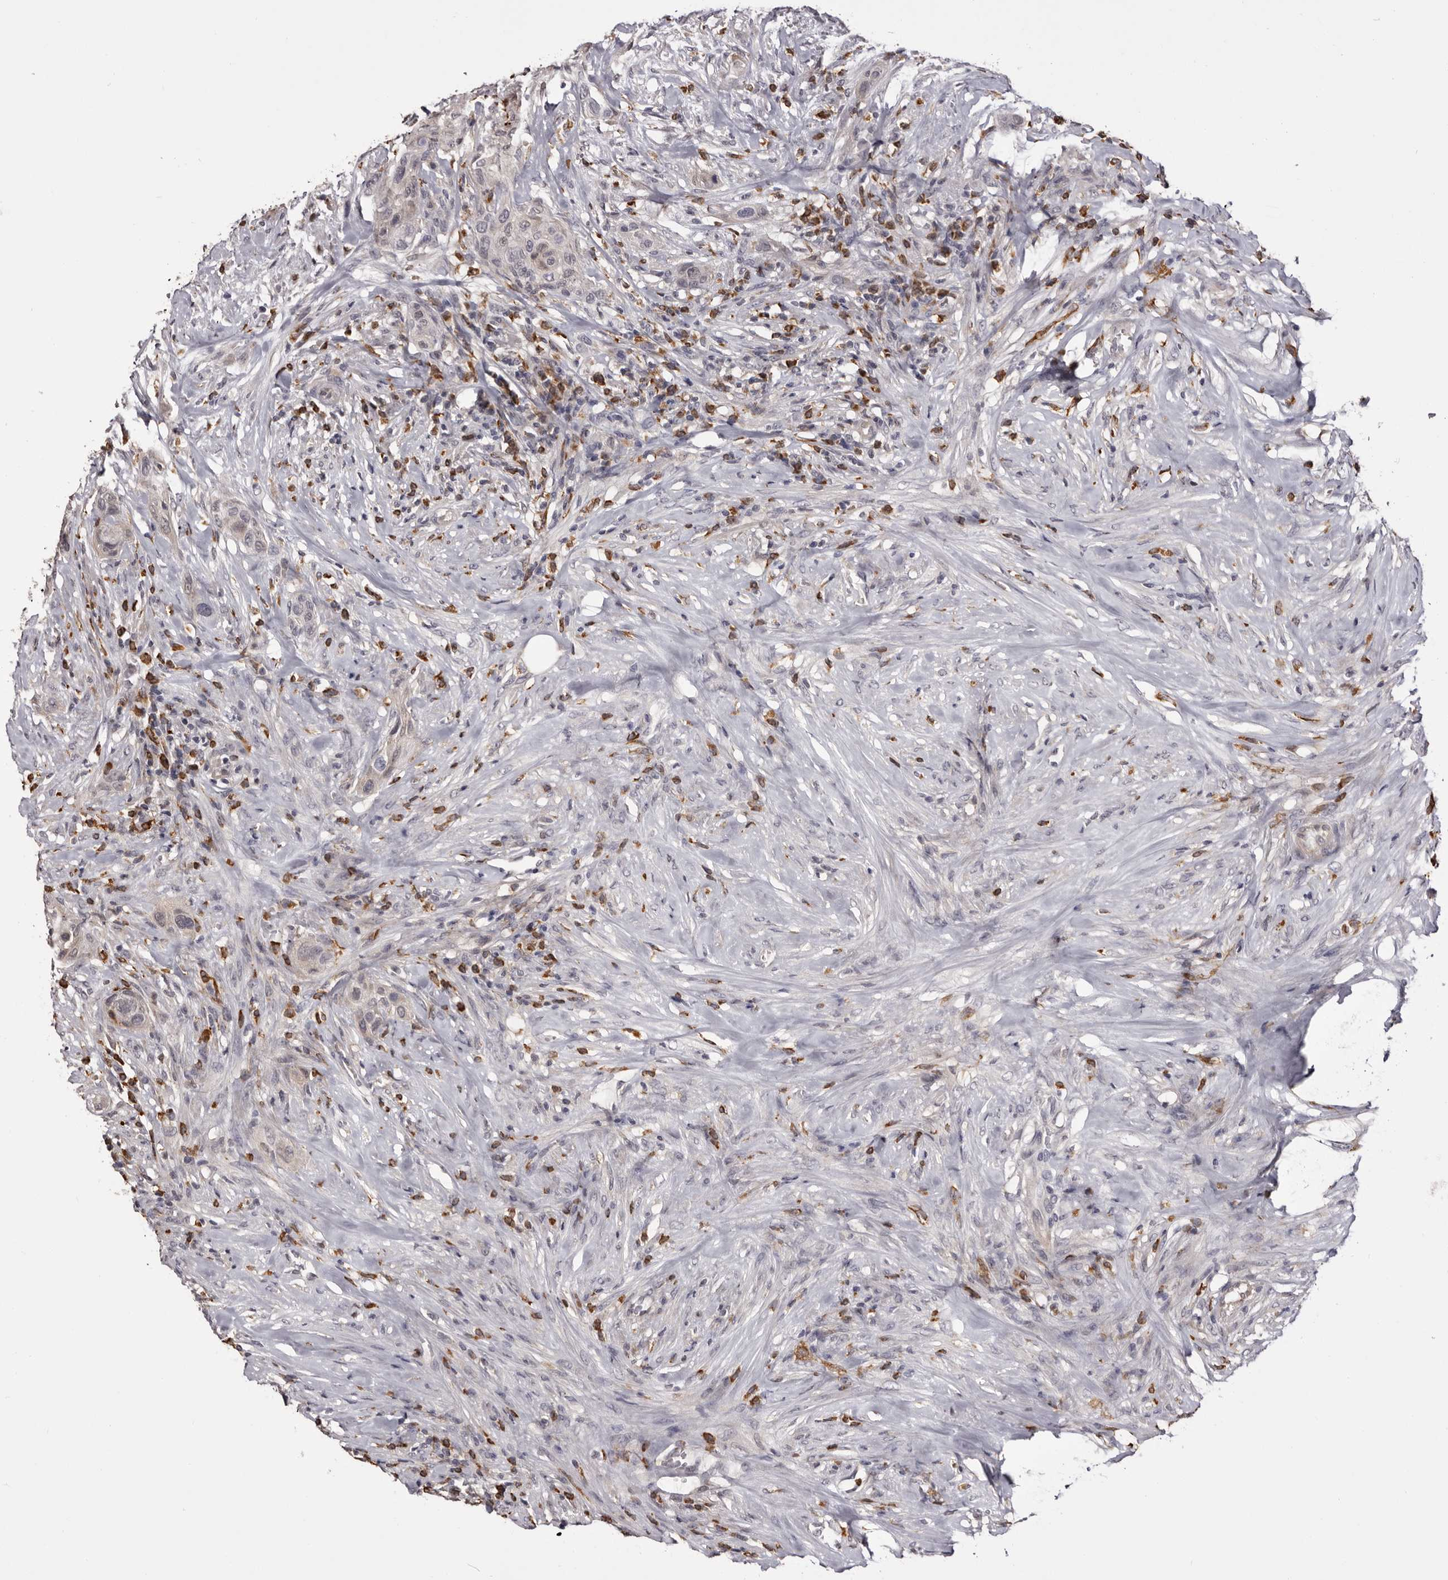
{"staining": {"intensity": "weak", "quantity": "<25%", "location": "cytoplasmic/membranous"}, "tissue": "urothelial cancer", "cell_type": "Tumor cells", "image_type": "cancer", "snomed": [{"axis": "morphology", "description": "Urothelial carcinoma, High grade"}, {"axis": "topography", "description": "Urinary bladder"}], "caption": "Urothelial carcinoma (high-grade) was stained to show a protein in brown. There is no significant positivity in tumor cells.", "gene": "TNNI1", "patient": {"sex": "male", "age": 35}}